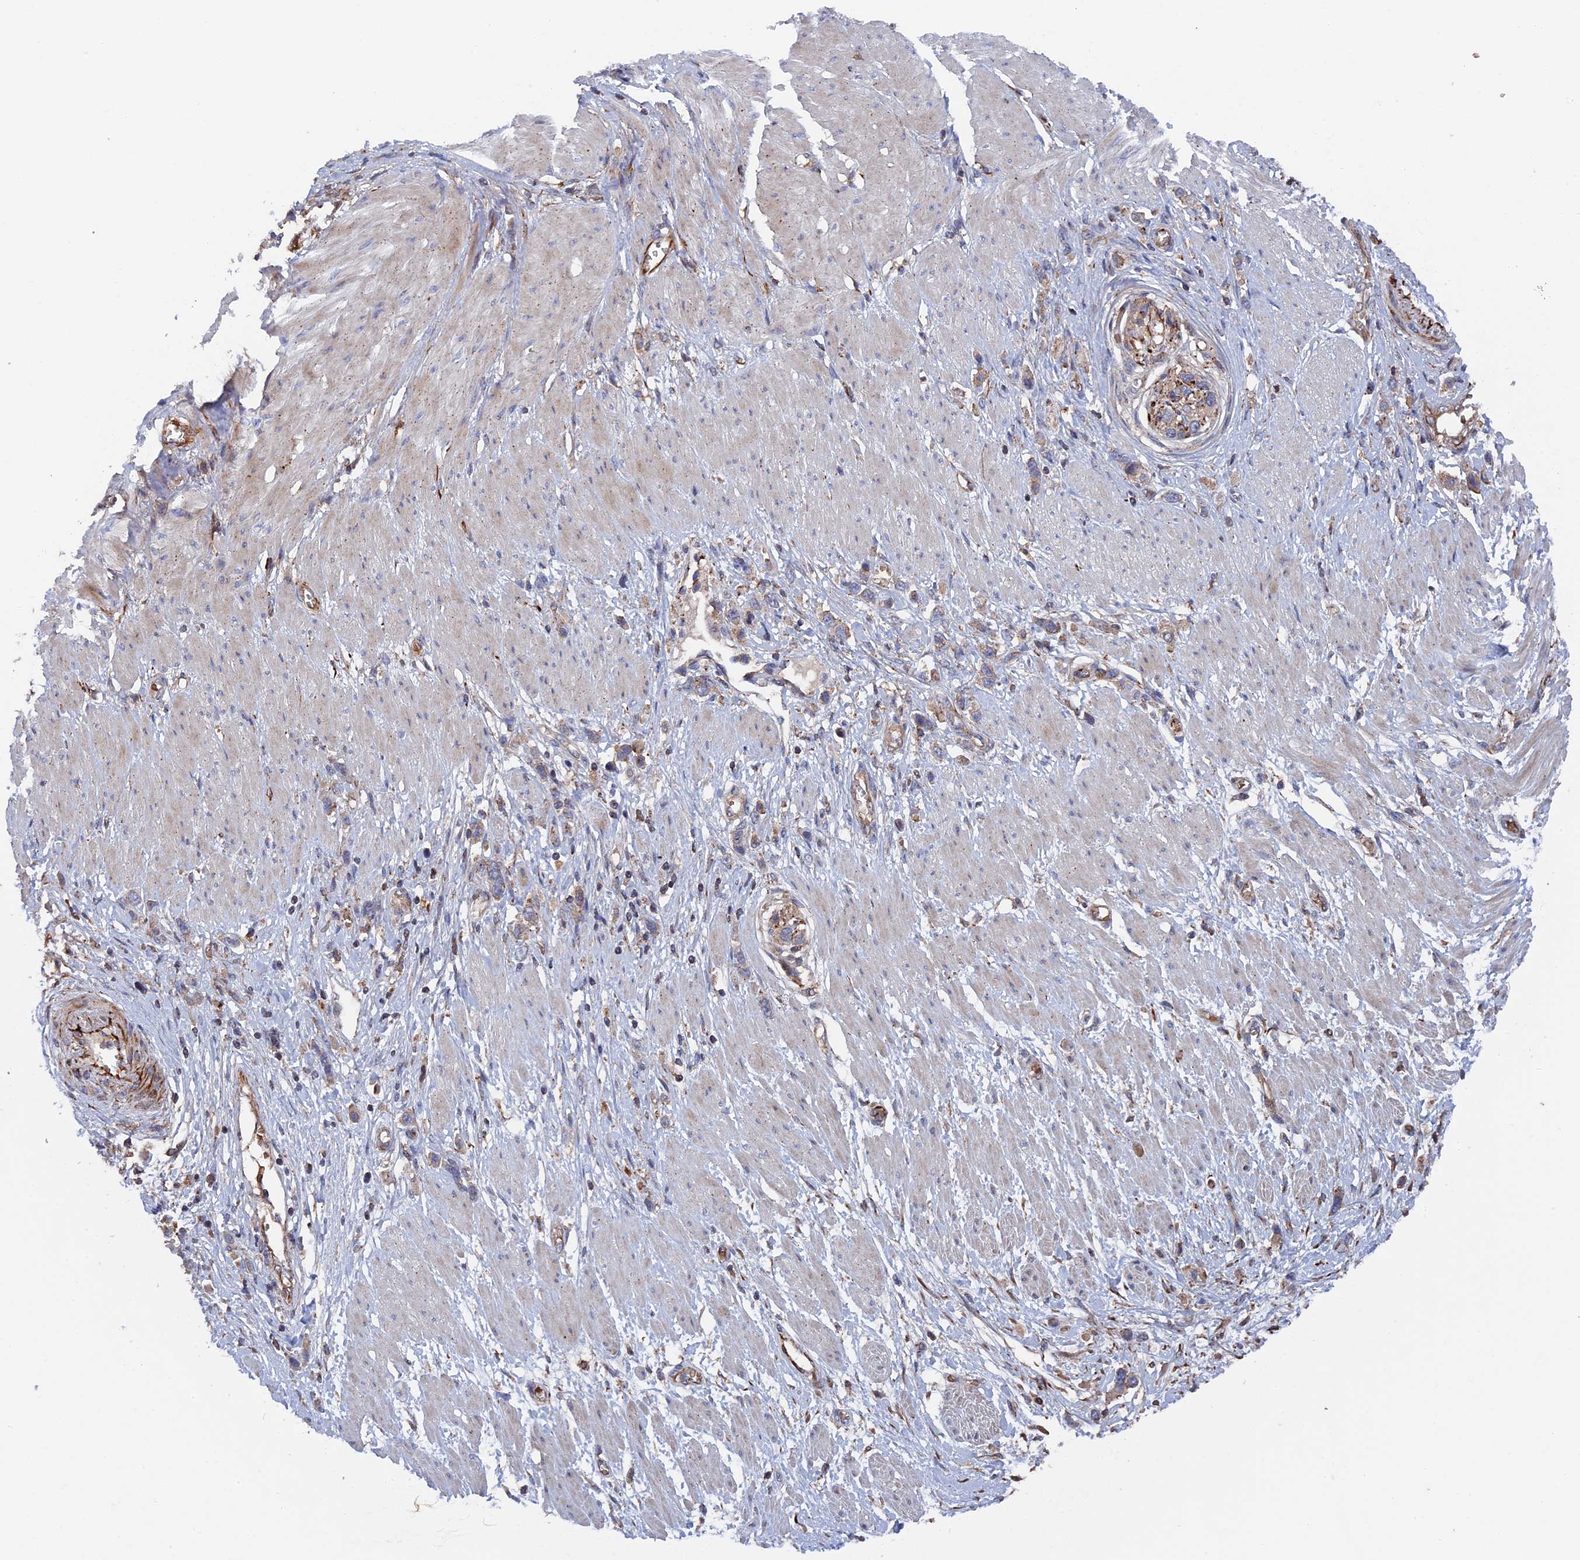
{"staining": {"intensity": "weak", "quantity": "<25%", "location": "cytoplasmic/membranous"}, "tissue": "stomach cancer", "cell_type": "Tumor cells", "image_type": "cancer", "snomed": [{"axis": "morphology", "description": "Normal tissue, NOS"}, {"axis": "morphology", "description": "Adenocarcinoma, NOS"}, {"axis": "topography", "description": "Stomach, upper"}, {"axis": "topography", "description": "Stomach"}], "caption": "Micrograph shows no significant protein expression in tumor cells of stomach cancer (adenocarcinoma).", "gene": "SMG9", "patient": {"sex": "female", "age": 65}}